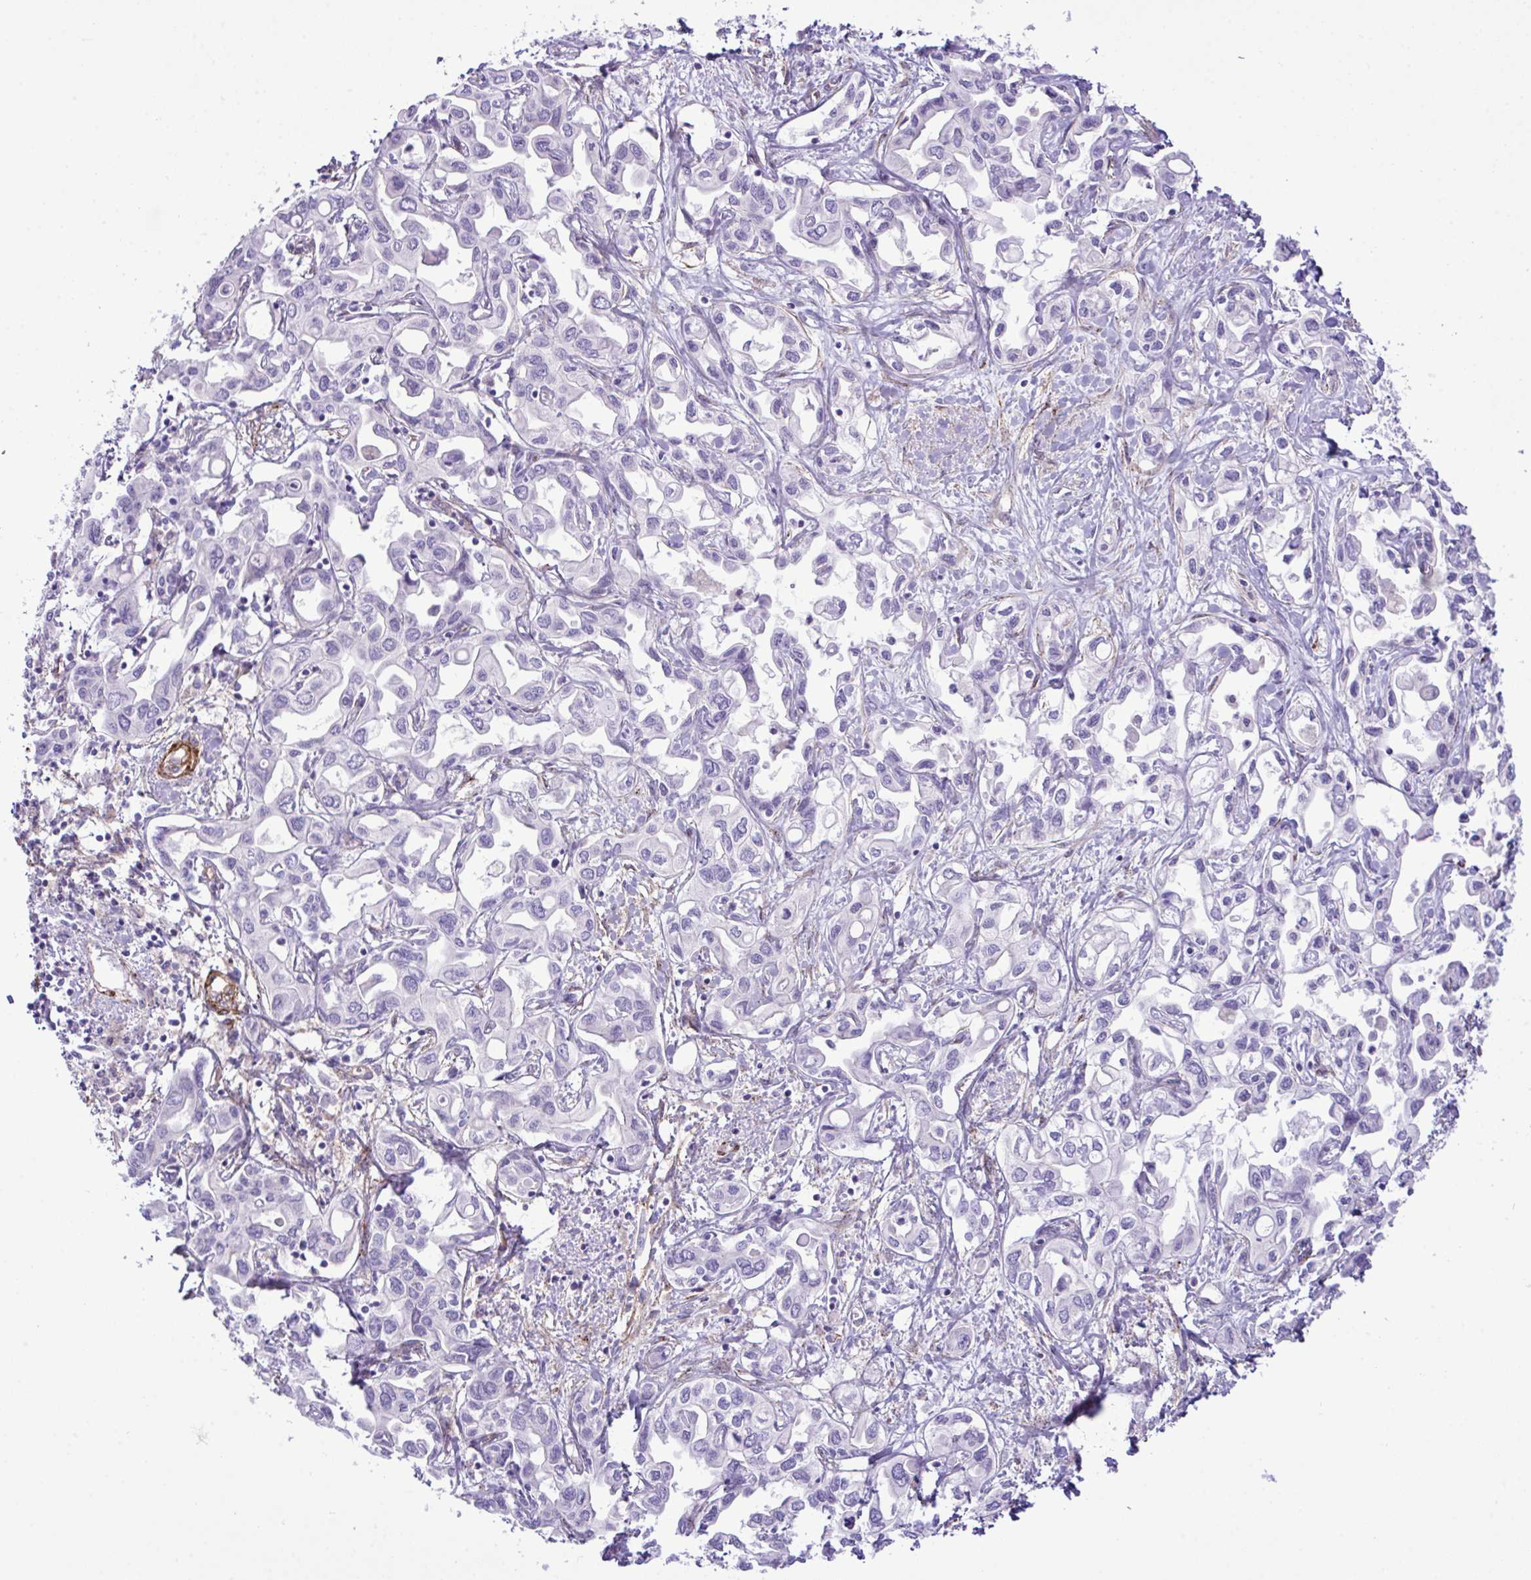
{"staining": {"intensity": "negative", "quantity": "none", "location": "none"}, "tissue": "liver cancer", "cell_type": "Tumor cells", "image_type": "cancer", "snomed": [{"axis": "morphology", "description": "Cholangiocarcinoma"}, {"axis": "topography", "description": "Liver"}], "caption": "High magnification brightfield microscopy of liver cancer (cholangiocarcinoma) stained with DAB (3,3'-diaminobenzidine) (brown) and counterstained with hematoxylin (blue): tumor cells show no significant staining.", "gene": "SYNPO2L", "patient": {"sex": "female", "age": 64}}